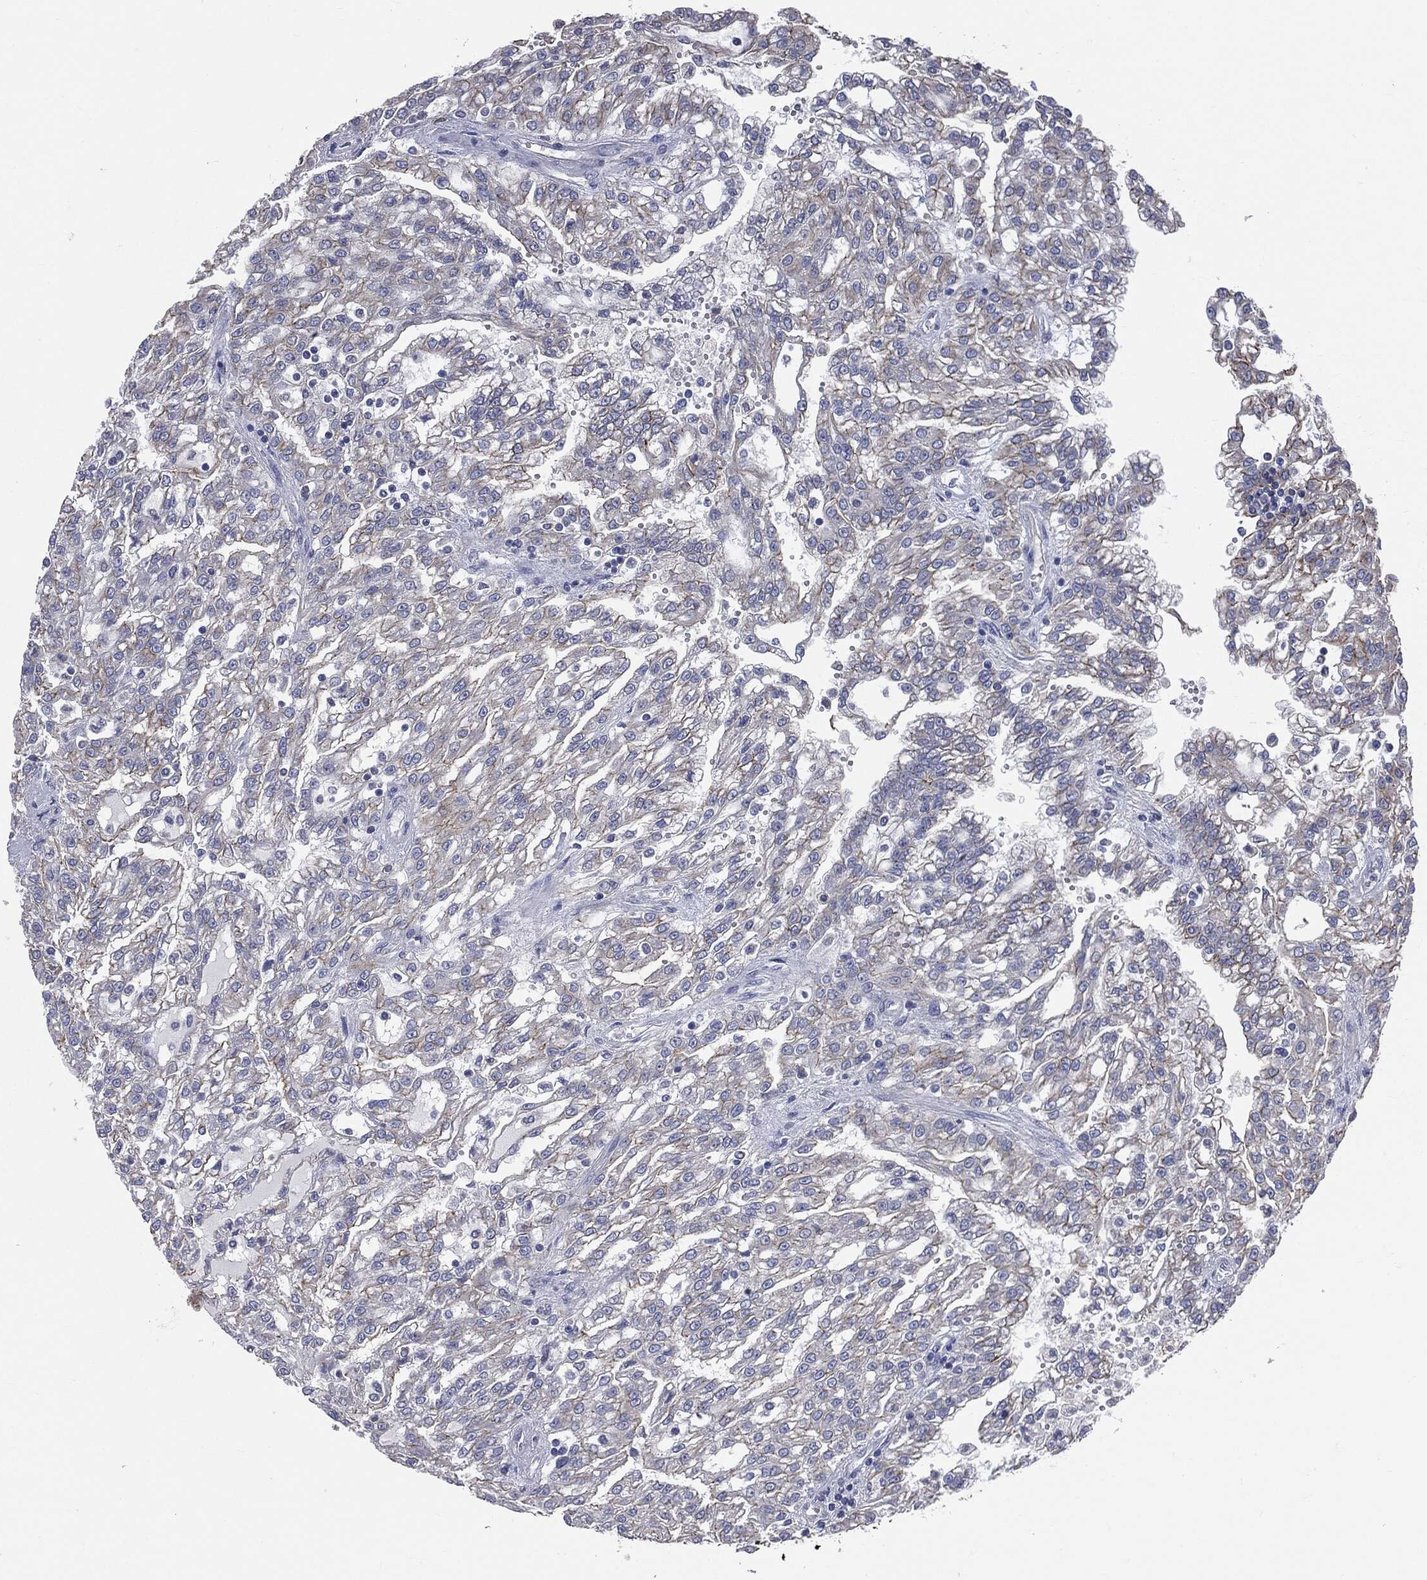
{"staining": {"intensity": "negative", "quantity": "none", "location": "none"}, "tissue": "renal cancer", "cell_type": "Tumor cells", "image_type": "cancer", "snomed": [{"axis": "morphology", "description": "Adenocarcinoma, NOS"}, {"axis": "topography", "description": "Kidney"}], "caption": "This is an immunohistochemistry (IHC) image of renal cancer. There is no staining in tumor cells.", "gene": "PTGS2", "patient": {"sex": "male", "age": 63}}